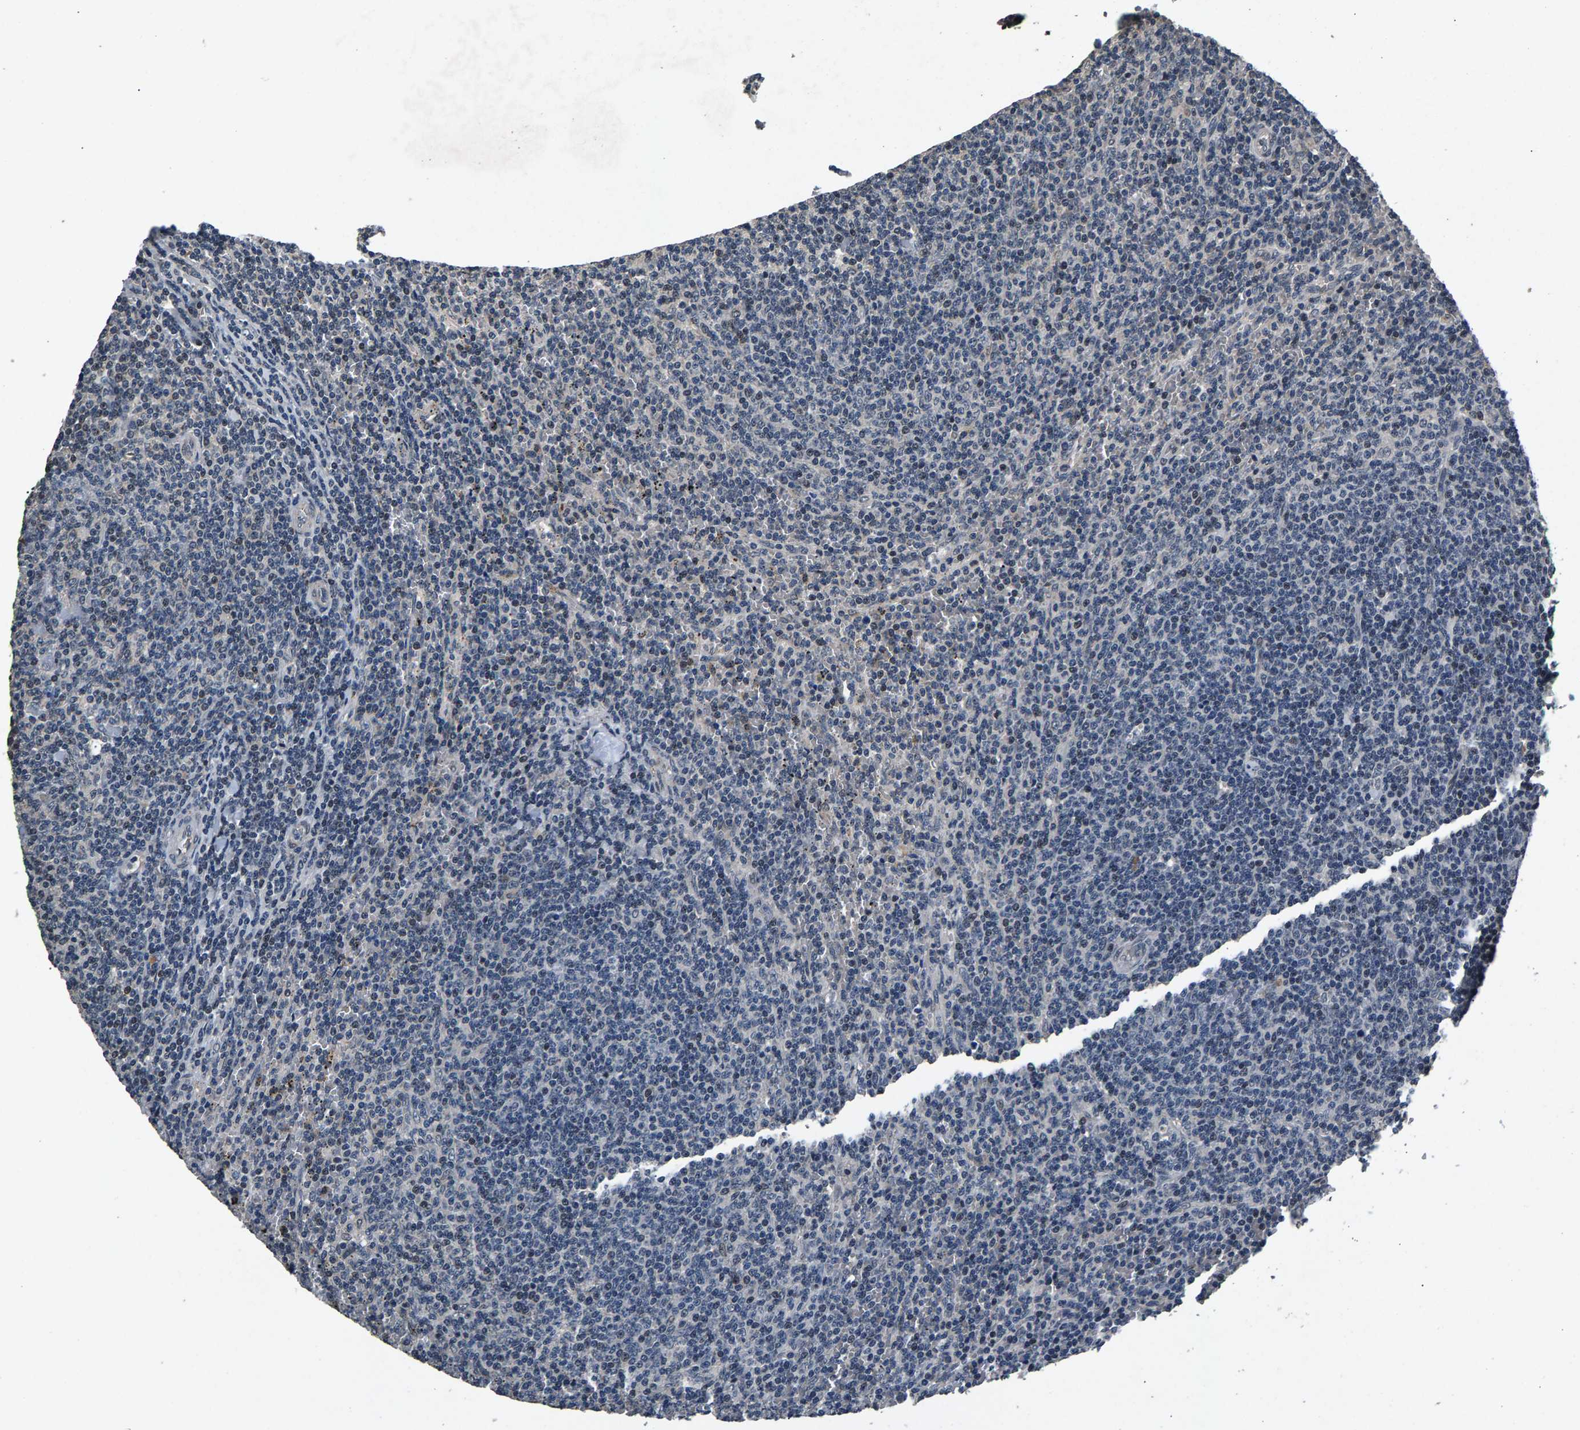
{"staining": {"intensity": "weak", "quantity": "<25%", "location": "nuclear"}, "tissue": "lymphoma", "cell_type": "Tumor cells", "image_type": "cancer", "snomed": [{"axis": "morphology", "description": "Malignant lymphoma, non-Hodgkin's type, Low grade"}, {"axis": "topography", "description": "Spleen"}], "caption": "Photomicrograph shows no protein expression in tumor cells of lymphoma tissue. (DAB (3,3'-diaminobenzidine) IHC with hematoxylin counter stain).", "gene": "RBM33", "patient": {"sex": "female", "age": 50}}